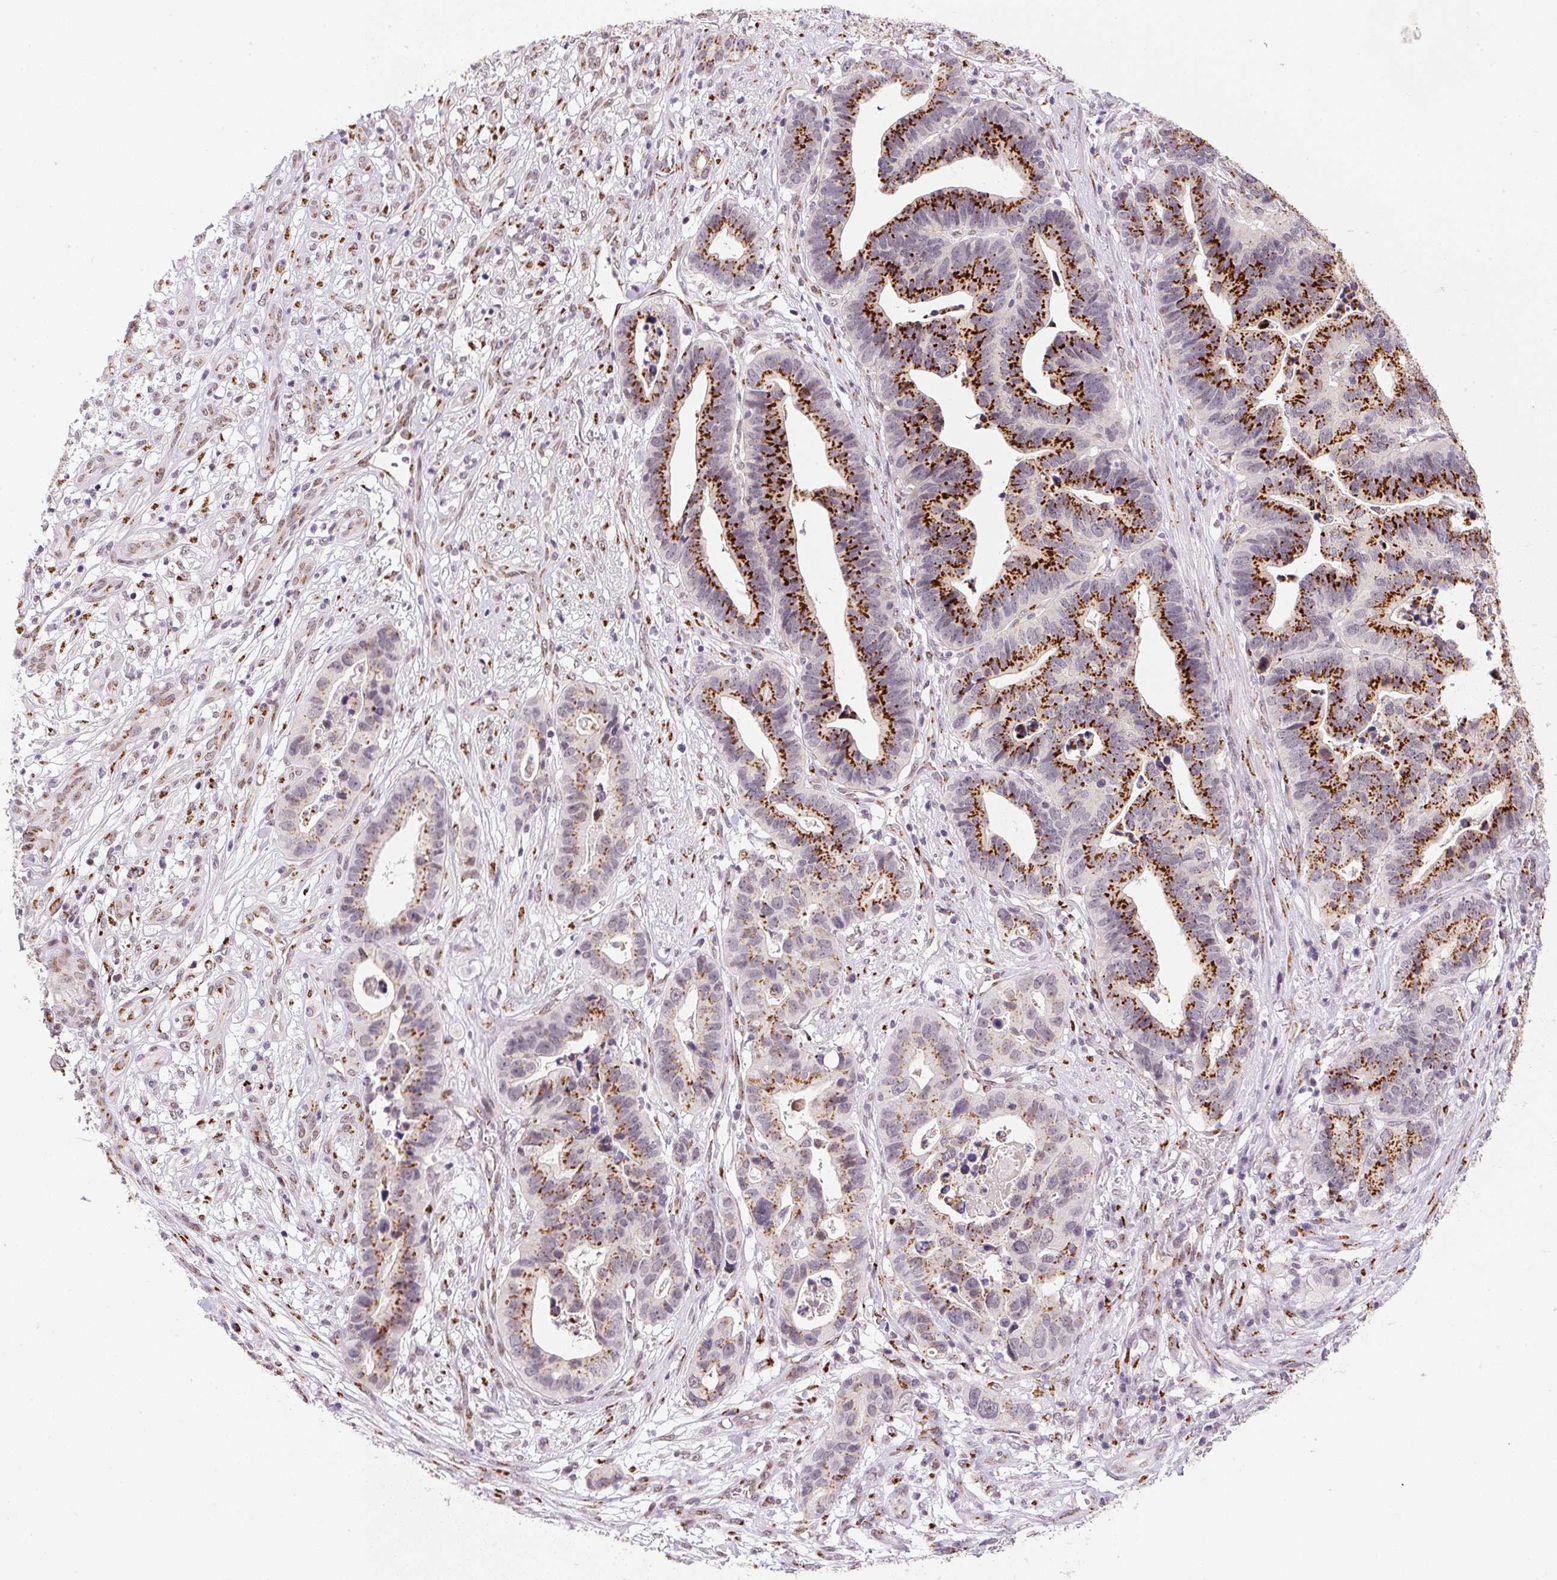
{"staining": {"intensity": "strong", "quantity": ">75%", "location": "cytoplasmic/membranous"}, "tissue": "stomach cancer", "cell_type": "Tumor cells", "image_type": "cancer", "snomed": [{"axis": "morphology", "description": "Adenocarcinoma, NOS"}, {"axis": "topography", "description": "Stomach, upper"}], "caption": "A brown stain highlights strong cytoplasmic/membranous expression of a protein in human adenocarcinoma (stomach) tumor cells.", "gene": "RAB22A", "patient": {"sex": "female", "age": 67}}